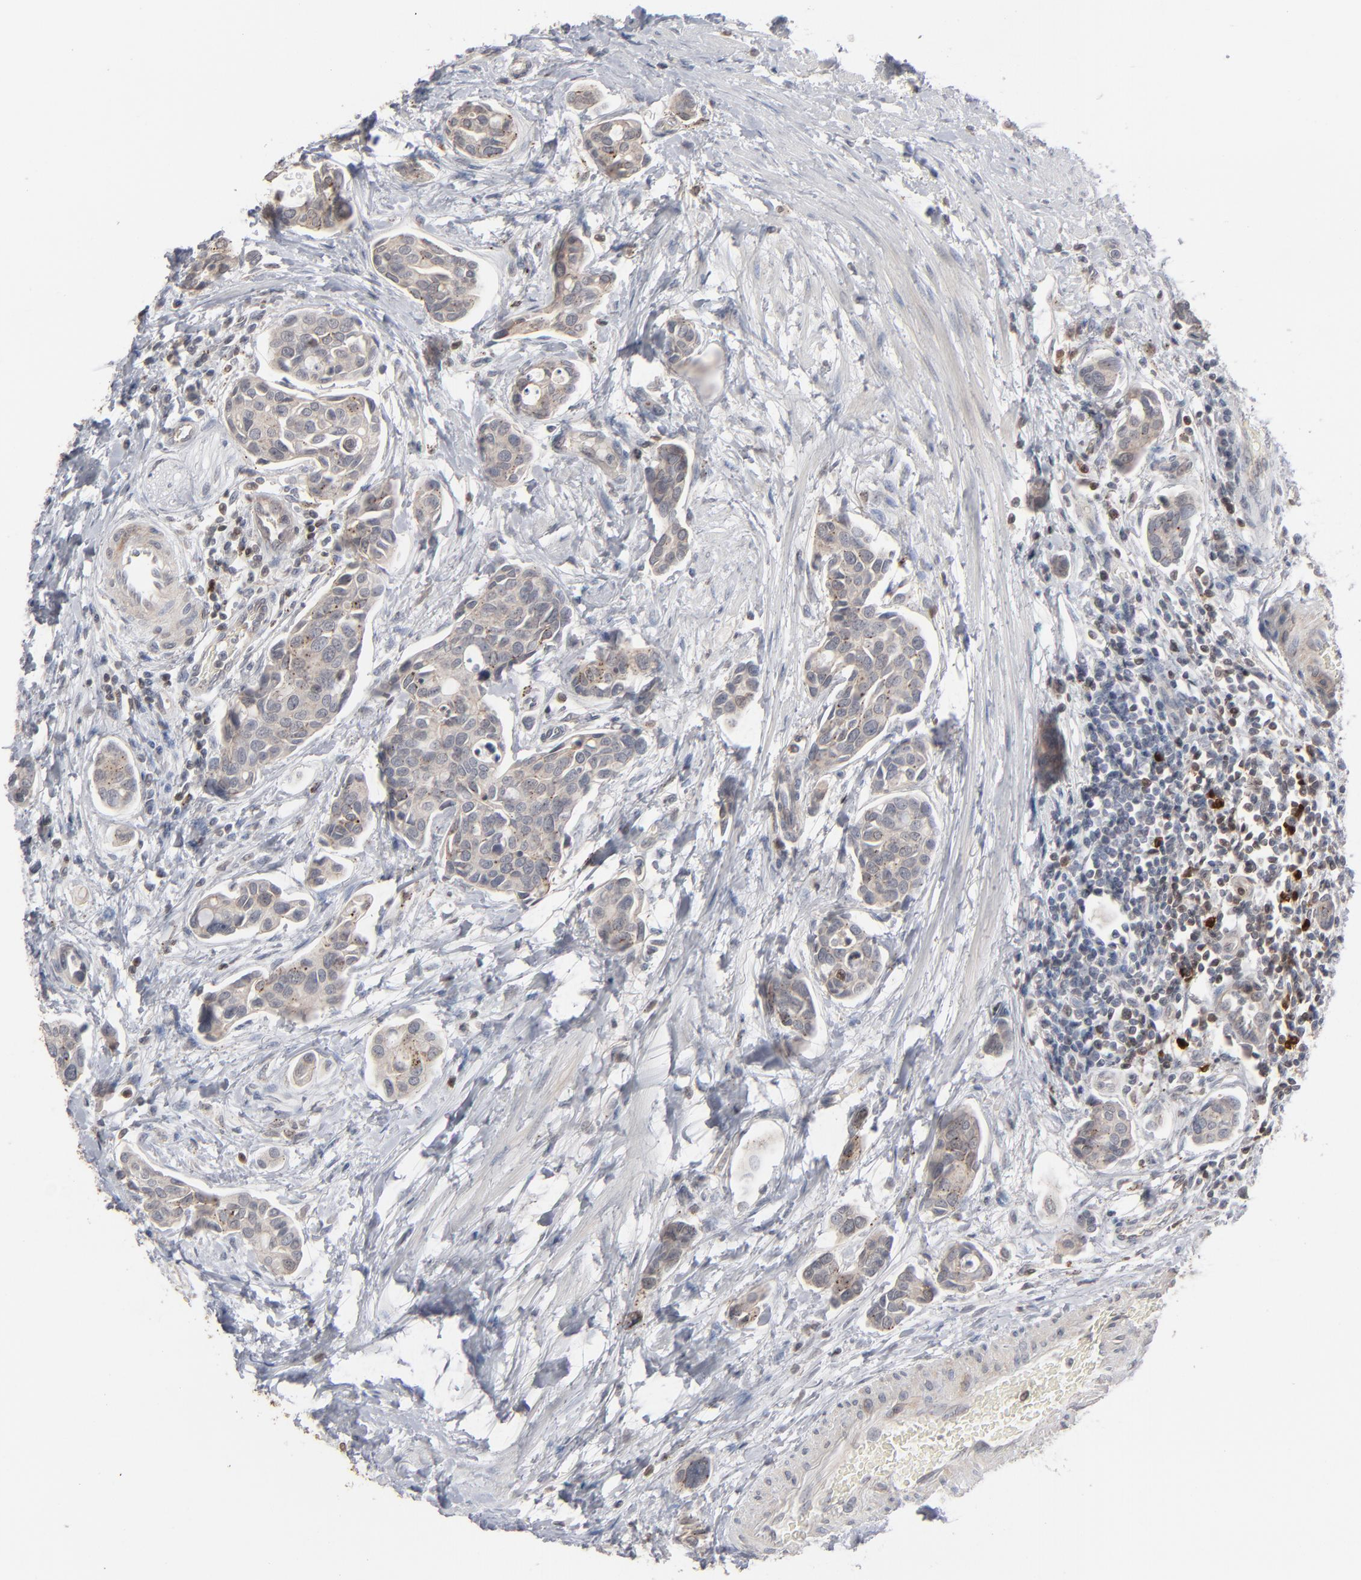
{"staining": {"intensity": "weak", "quantity": ">75%", "location": "cytoplasmic/membranous"}, "tissue": "urothelial cancer", "cell_type": "Tumor cells", "image_type": "cancer", "snomed": [{"axis": "morphology", "description": "Urothelial carcinoma, High grade"}, {"axis": "topography", "description": "Urinary bladder"}], "caption": "Immunohistochemistry histopathology image of human high-grade urothelial carcinoma stained for a protein (brown), which demonstrates low levels of weak cytoplasmic/membranous staining in approximately >75% of tumor cells.", "gene": "STAT4", "patient": {"sex": "male", "age": 78}}